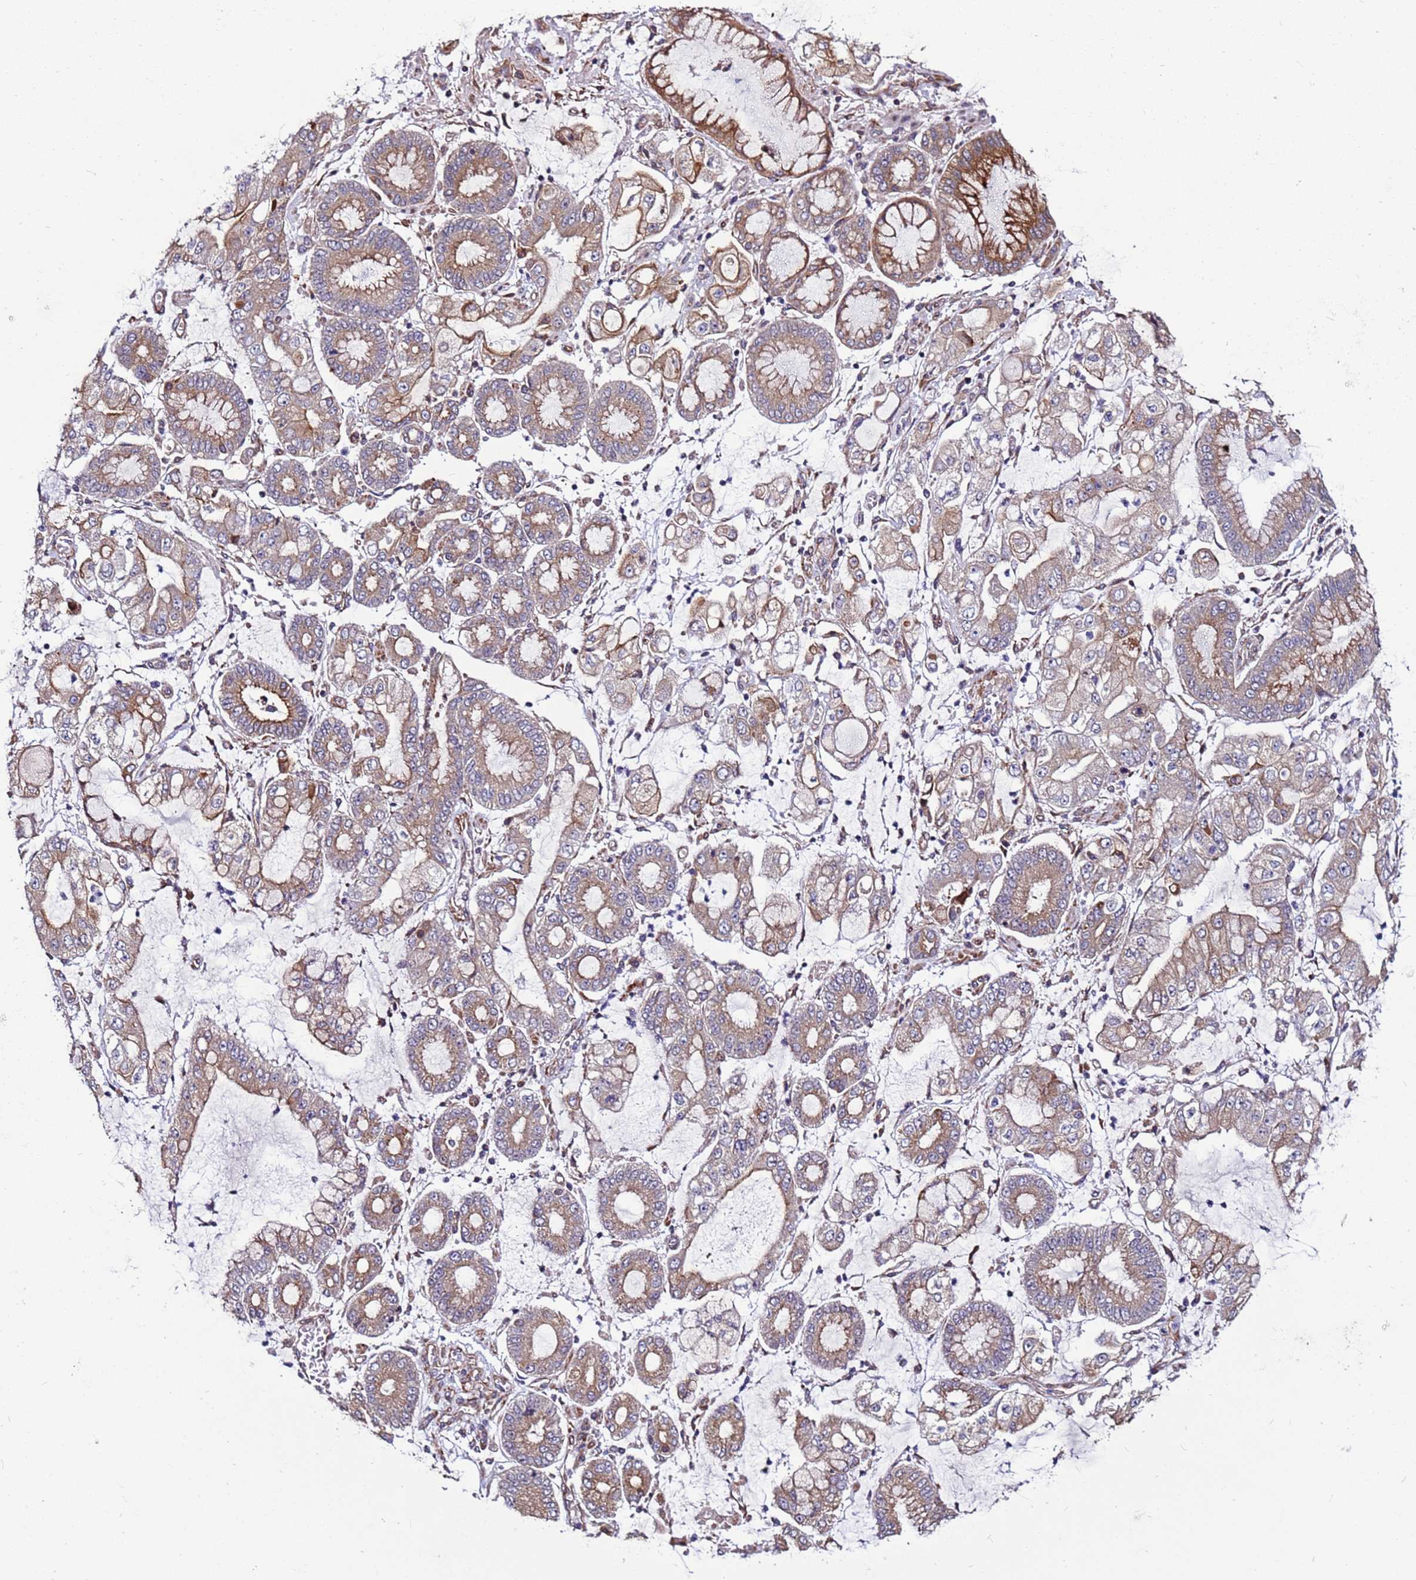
{"staining": {"intensity": "moderate", "quantity": ">75%", "location": "cytoplasmic/membranous"}, "tissue": "stomach cancer", "cell_type": "Tumor cells", "image_type": "cancer", "snomed": [{"axis": "morphology", "description": "Adenocarcinoma, NOS"}, {"axis": "topography", "description": "Stomach"}], "caption": "Moderate cytoplasmic/membranous staining is appreciated in approximately >75% of tumor cells in stomach cancer (adenocarcinoma).", "gene": "MCRIP1", "patient": {"sex": "male", "age": 76}}